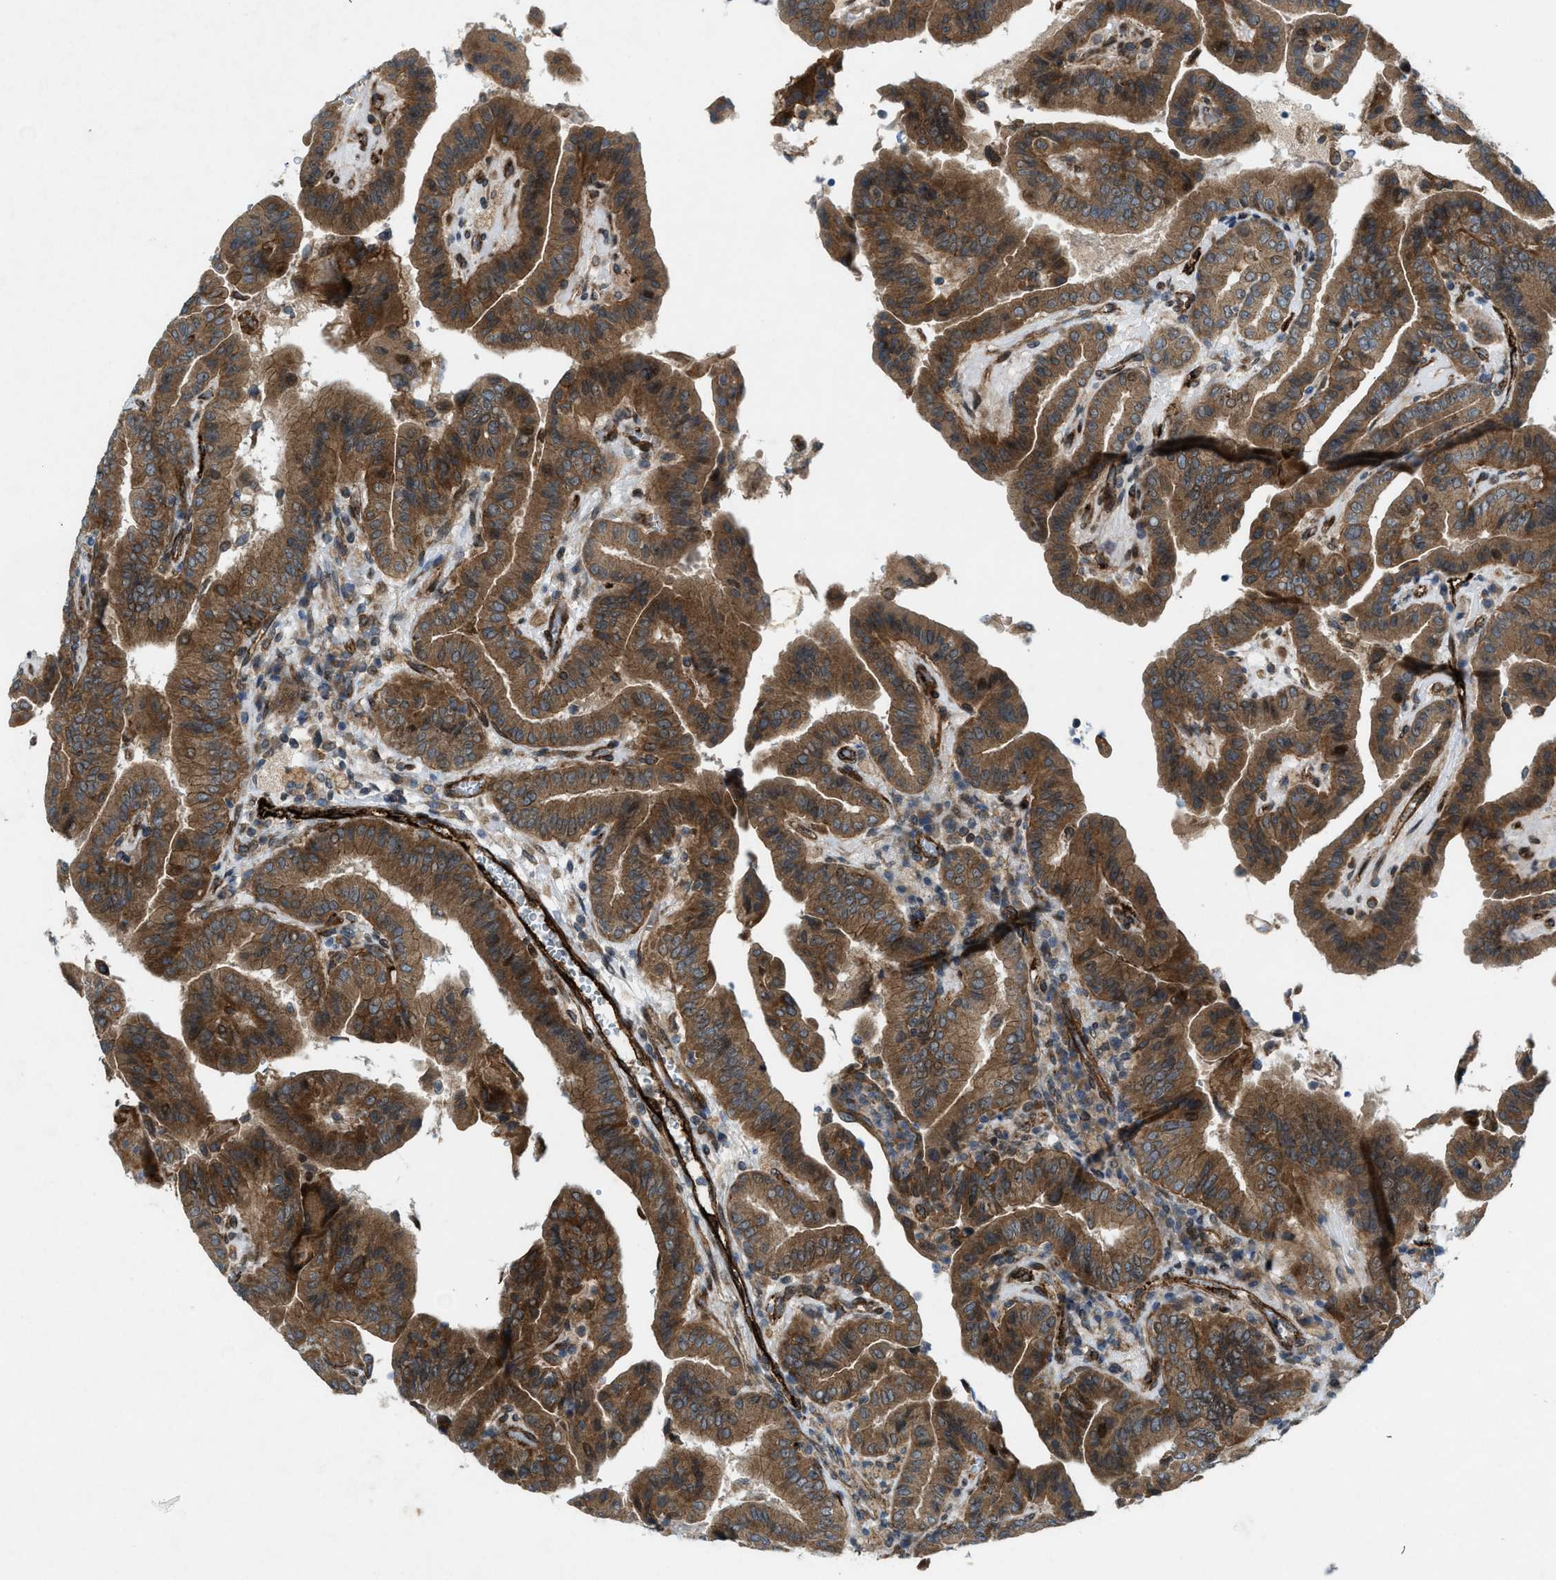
{"staining": {"intensity": "moderate", "quantity": ">75%", "location": "cytoplasmic/membranous"}, "tissue": "thyroid cancer", "cell_type": "Tumor cells", "image_type": "cancer", "snomed": [{"axis": "morphology", "description": "Papillary adenocarcinoma, NOS"}, {"axis": "topography", "description": "Thyroid gland"}], "caption": "Immunohistochemical staining of papillary adenocarcinoma (thyroid) demonstrates medium levels of moderate cytoplasmic/membranous staining in approximately >75% of tumor cells.", "gene": "URGCP", "patient": {"sex": "male", "age": 33}}